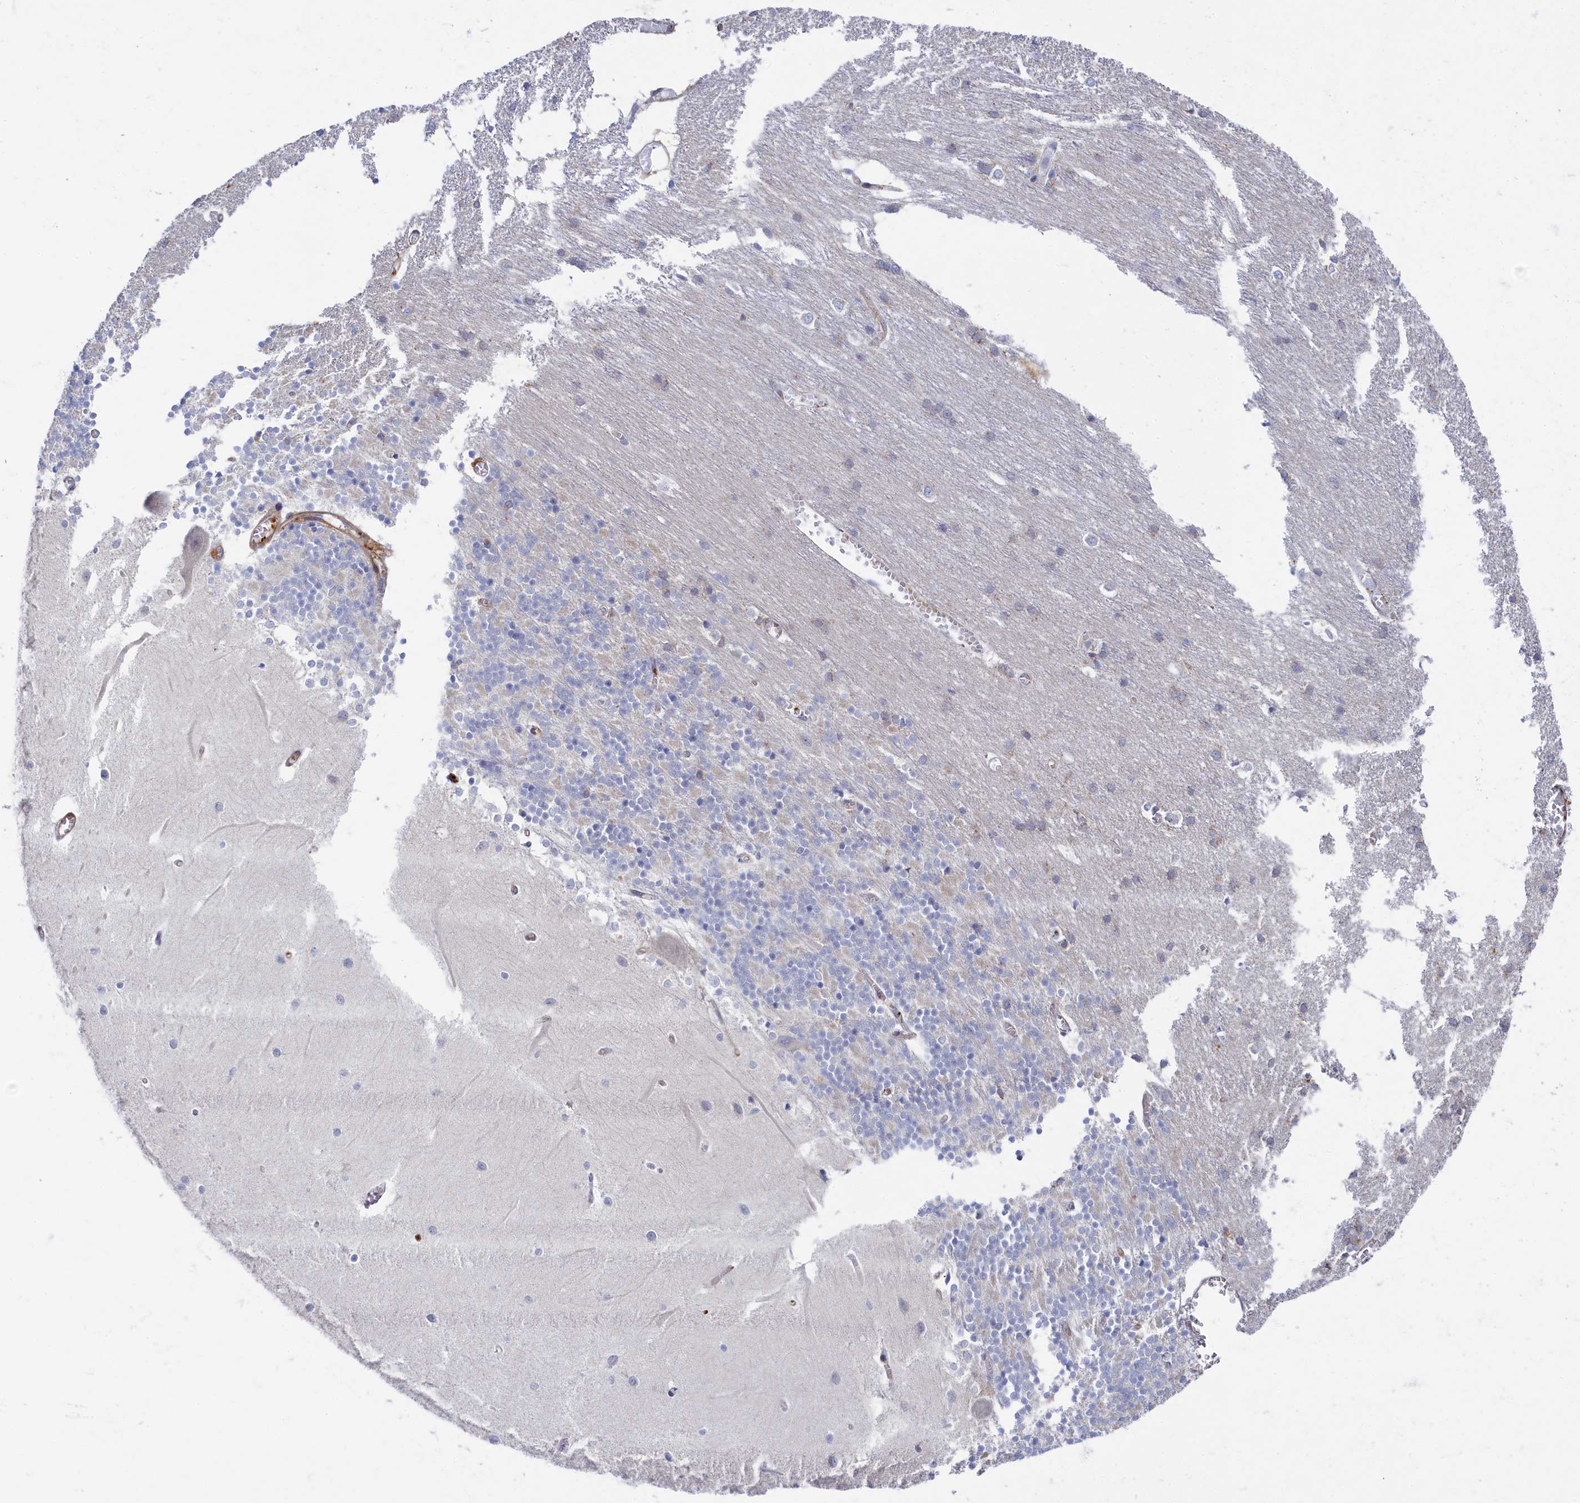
{"staining": {"intensity": "negative", "quantity": "none", "location": "none"}, "tissue": "cerebellum", "cell_type": "Cells in granular layer", "image_type": "normal", "snomed": [{"axis": "morphology", "description": "Normal tissue, NOS"}, {"axis": "topography", "description": "Cerebellum"}], "caption": "Immunohistochemistry micrograph of normal cerebellum stained for a protein (brown), which shows no expression in cells in granular layer. (Stains: DAB (3,3'-diaminobenzidine) immunohistochemistry (IHC) with hematoxylin counter stain, Microscopy: brightfield microscopy at high magnification).", "gene": "PSMG2", "patient": {"sex": "male", "age": 37}}